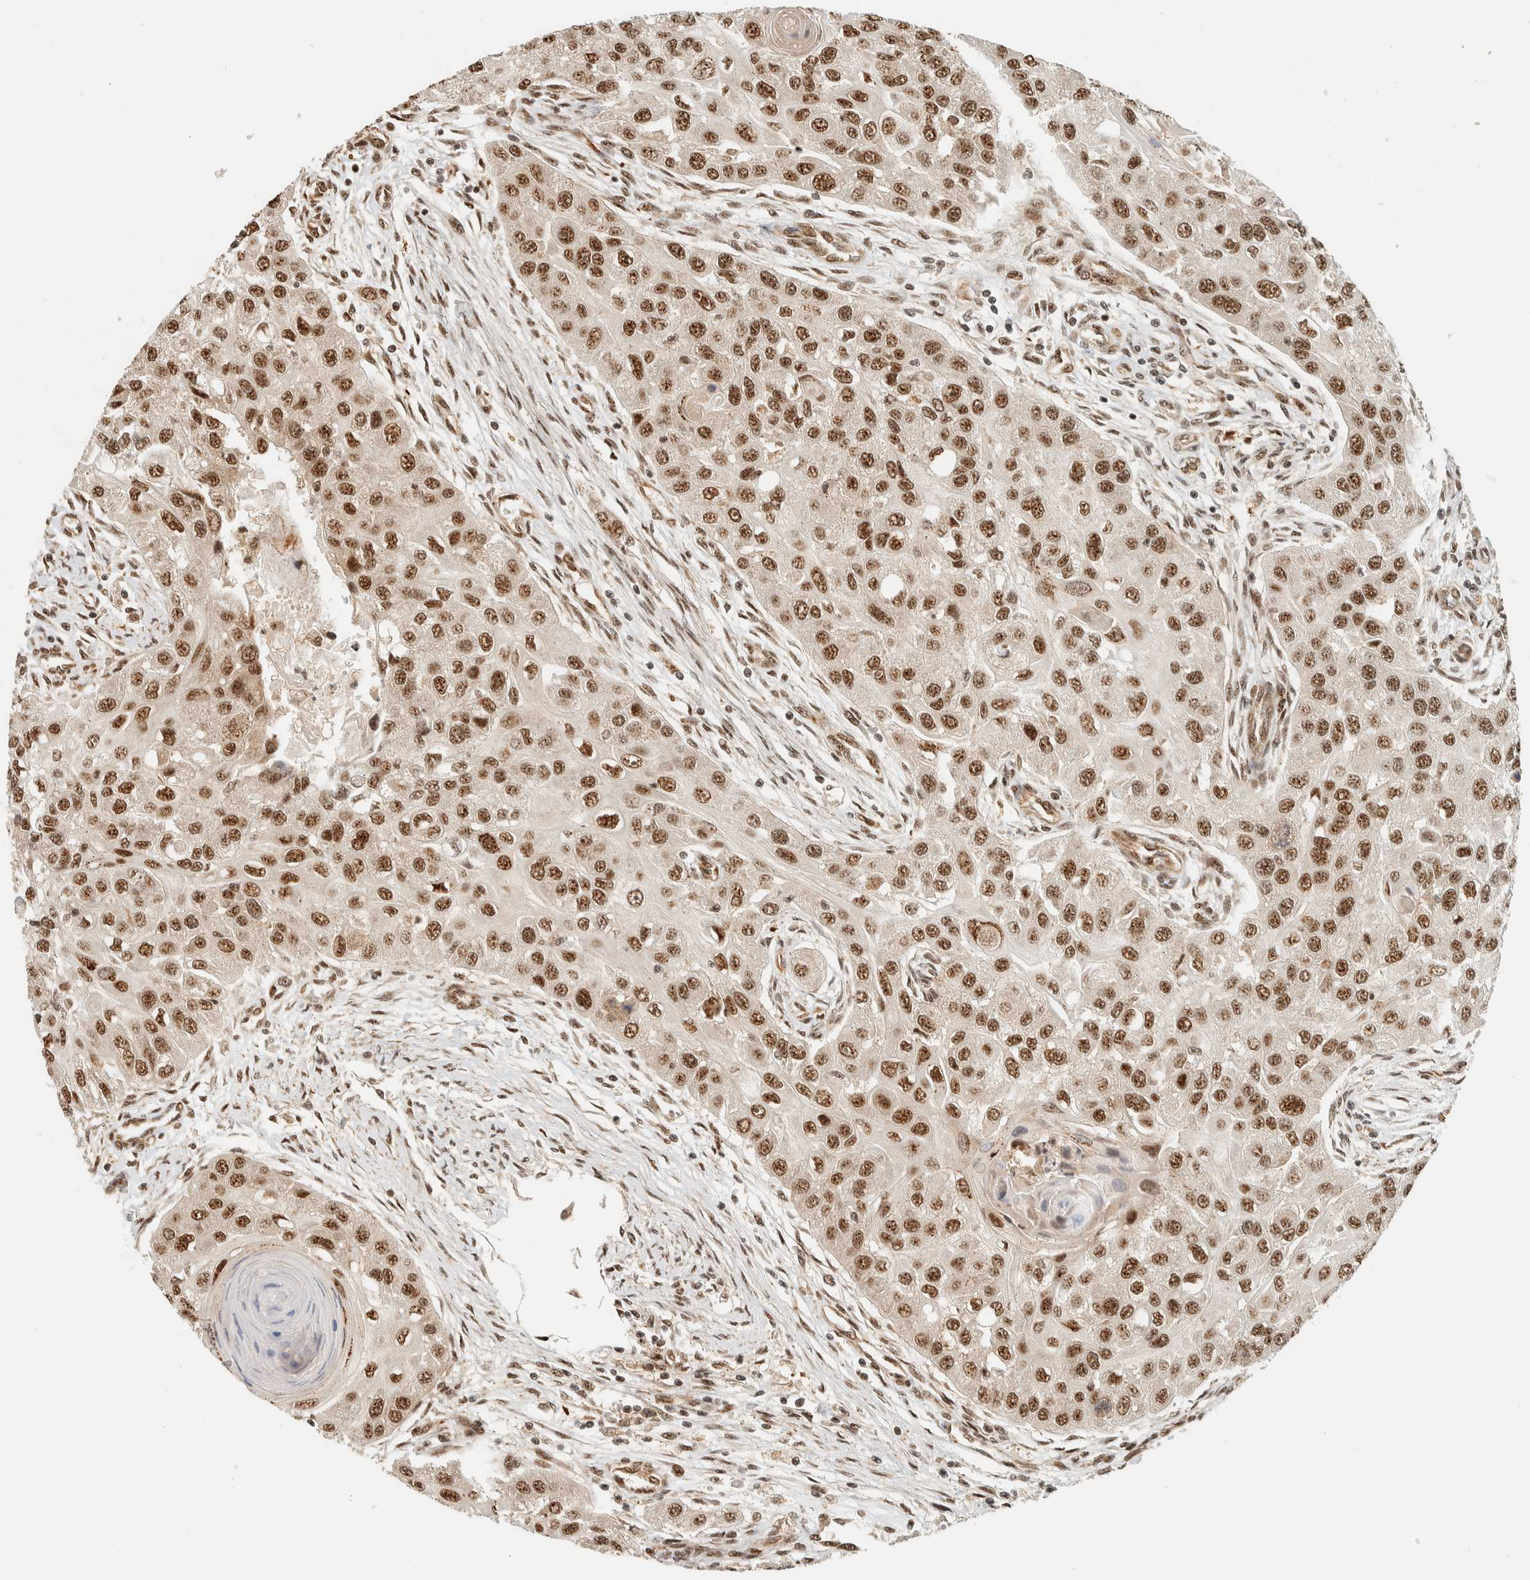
{"staining": {"intensity": "moderate", "quantity": ">75%", "location": "nuclear"}, "tissue": "head and neck cancer", "cell_type": "Tumor cells", "image_type": "cancer", "snomed": [{"axis": "morphology", "description": "Normal tissue, NOS"}, {"axis": "morphology", "description": "Squamous cell carcinoma, NOS"}, {"axis": "topography", "description": "Skeletal muscle"}, {"axis": "topography", "description": "Head-Neck"}], "caption": "This image reveals IHC staining of head and neck cancer, with medium moderate nuclear expression in approximately >75% of tumor cells.", "gene": "SIK1", "patient": {"sex": "male", "age": 51}}